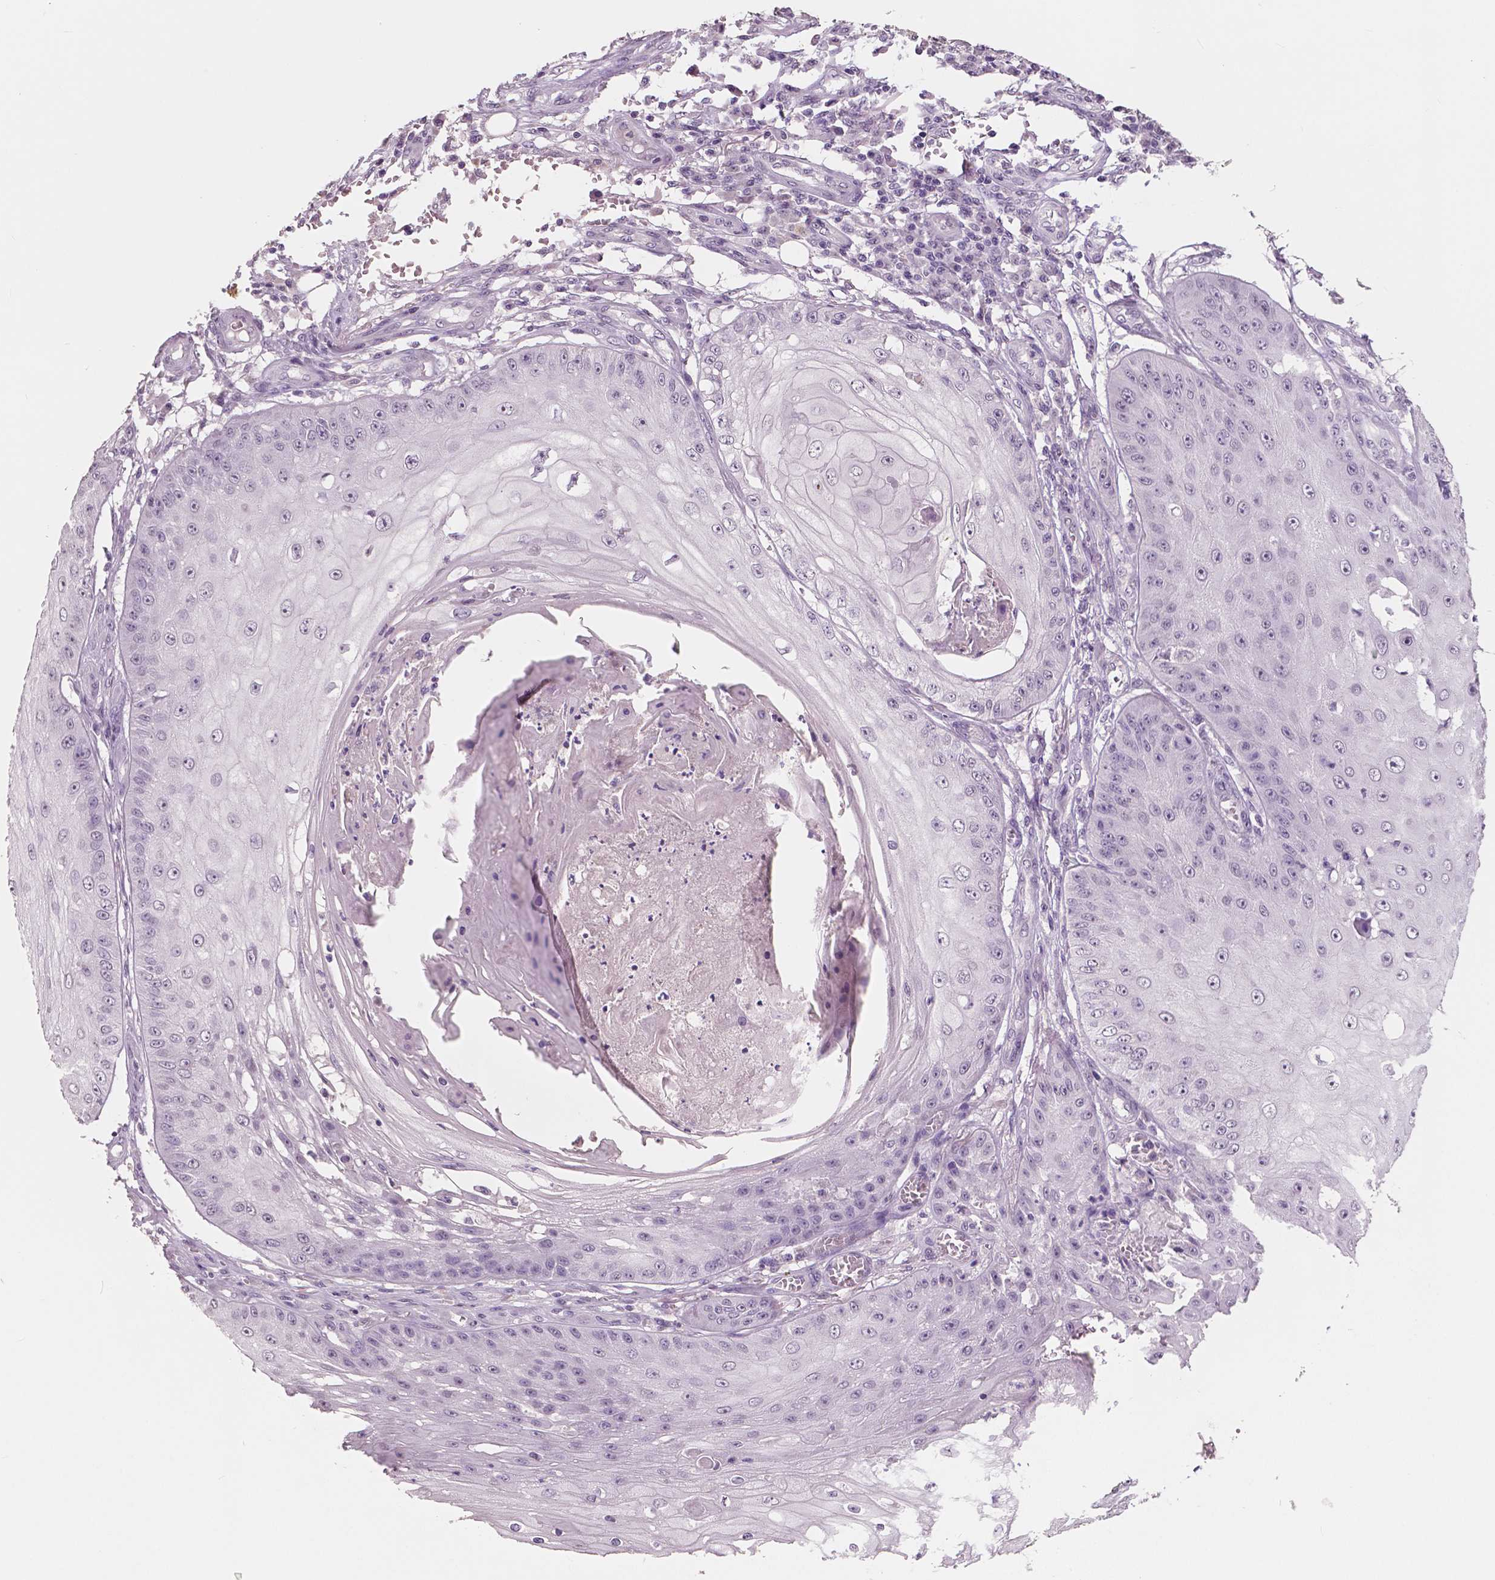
{"staining": {"intensity": "negative", "quantity": "none", "location": "none"}, "tissue": "skin cancer", "cell_type": "Tumor cells", "image_type": "cancer", "snomed": [{"axis": "morphology", "description": "Squamous cell carcinoma, NOS"}, {"axis": "topography", "description": "Skin"}], "caption": "This is an immunohistochemistry (IHC) histopathology image of human skin squamous cell carcinoma. There is no staining in tumor cells.", "gene": "NECAB1", "patient": {"sex": "male", "age": 70}}